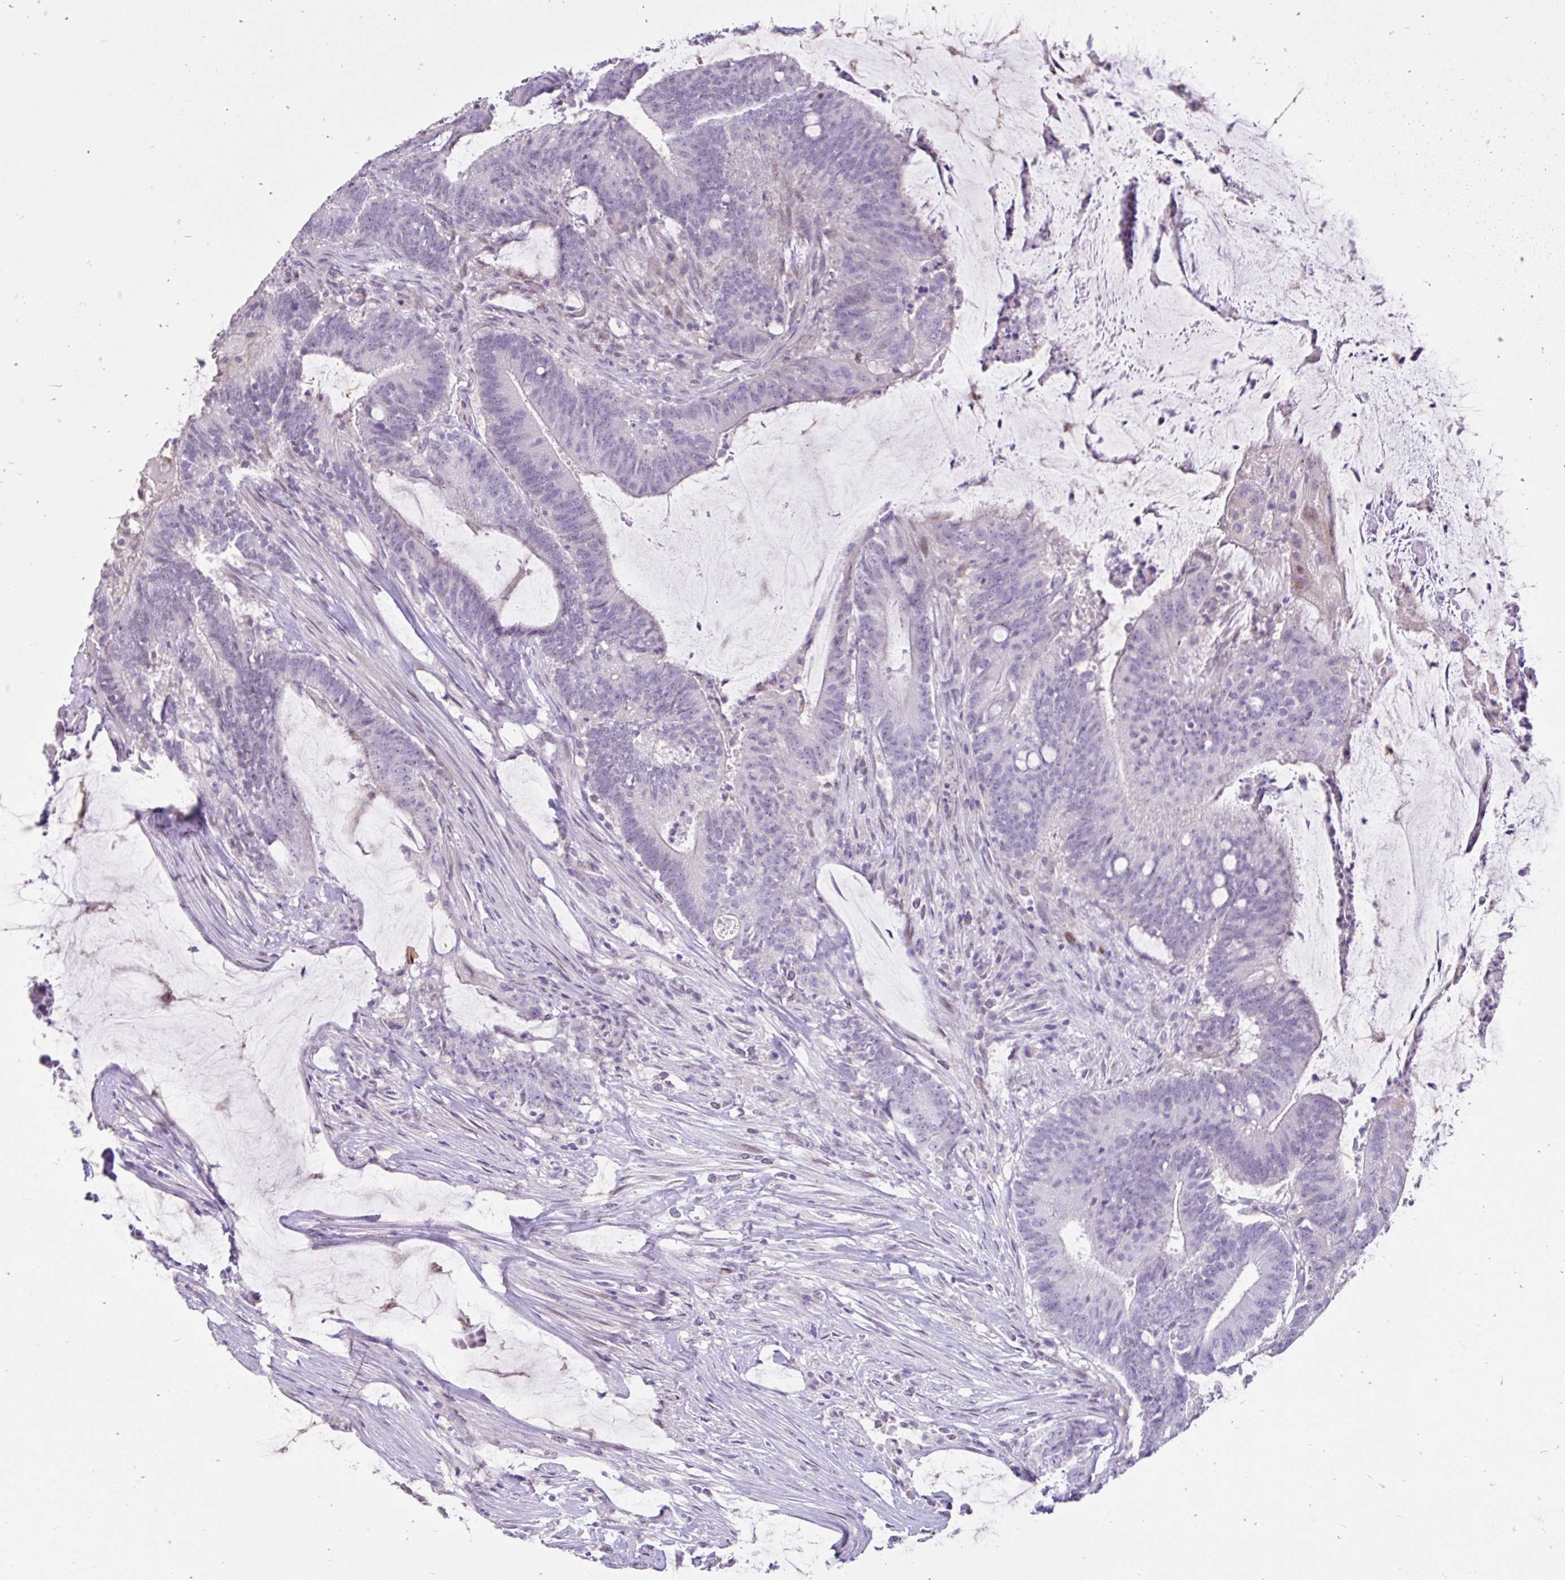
{"staining": {"intensity": "negative", "quantity": "none", "location": "none"}, "tissue": "colorectal cancer", "cell_type": "Tumor cells", "image_type": "cancer", "snomed": [{"axis": "morphology", "description": "Adenocarcinoma, NOS"}, {"axis": "topography", "description": "Colon"}], "caption": "Immunohistochemistry (IHC) photomicrograph of neoplastic tissue: human adenocarcinoma (colorectal) stained with DAB displays no significant protein positivity in tumor cells.", "gene": "NHLH2", "patient": {"sex": "female", "age": 43}}